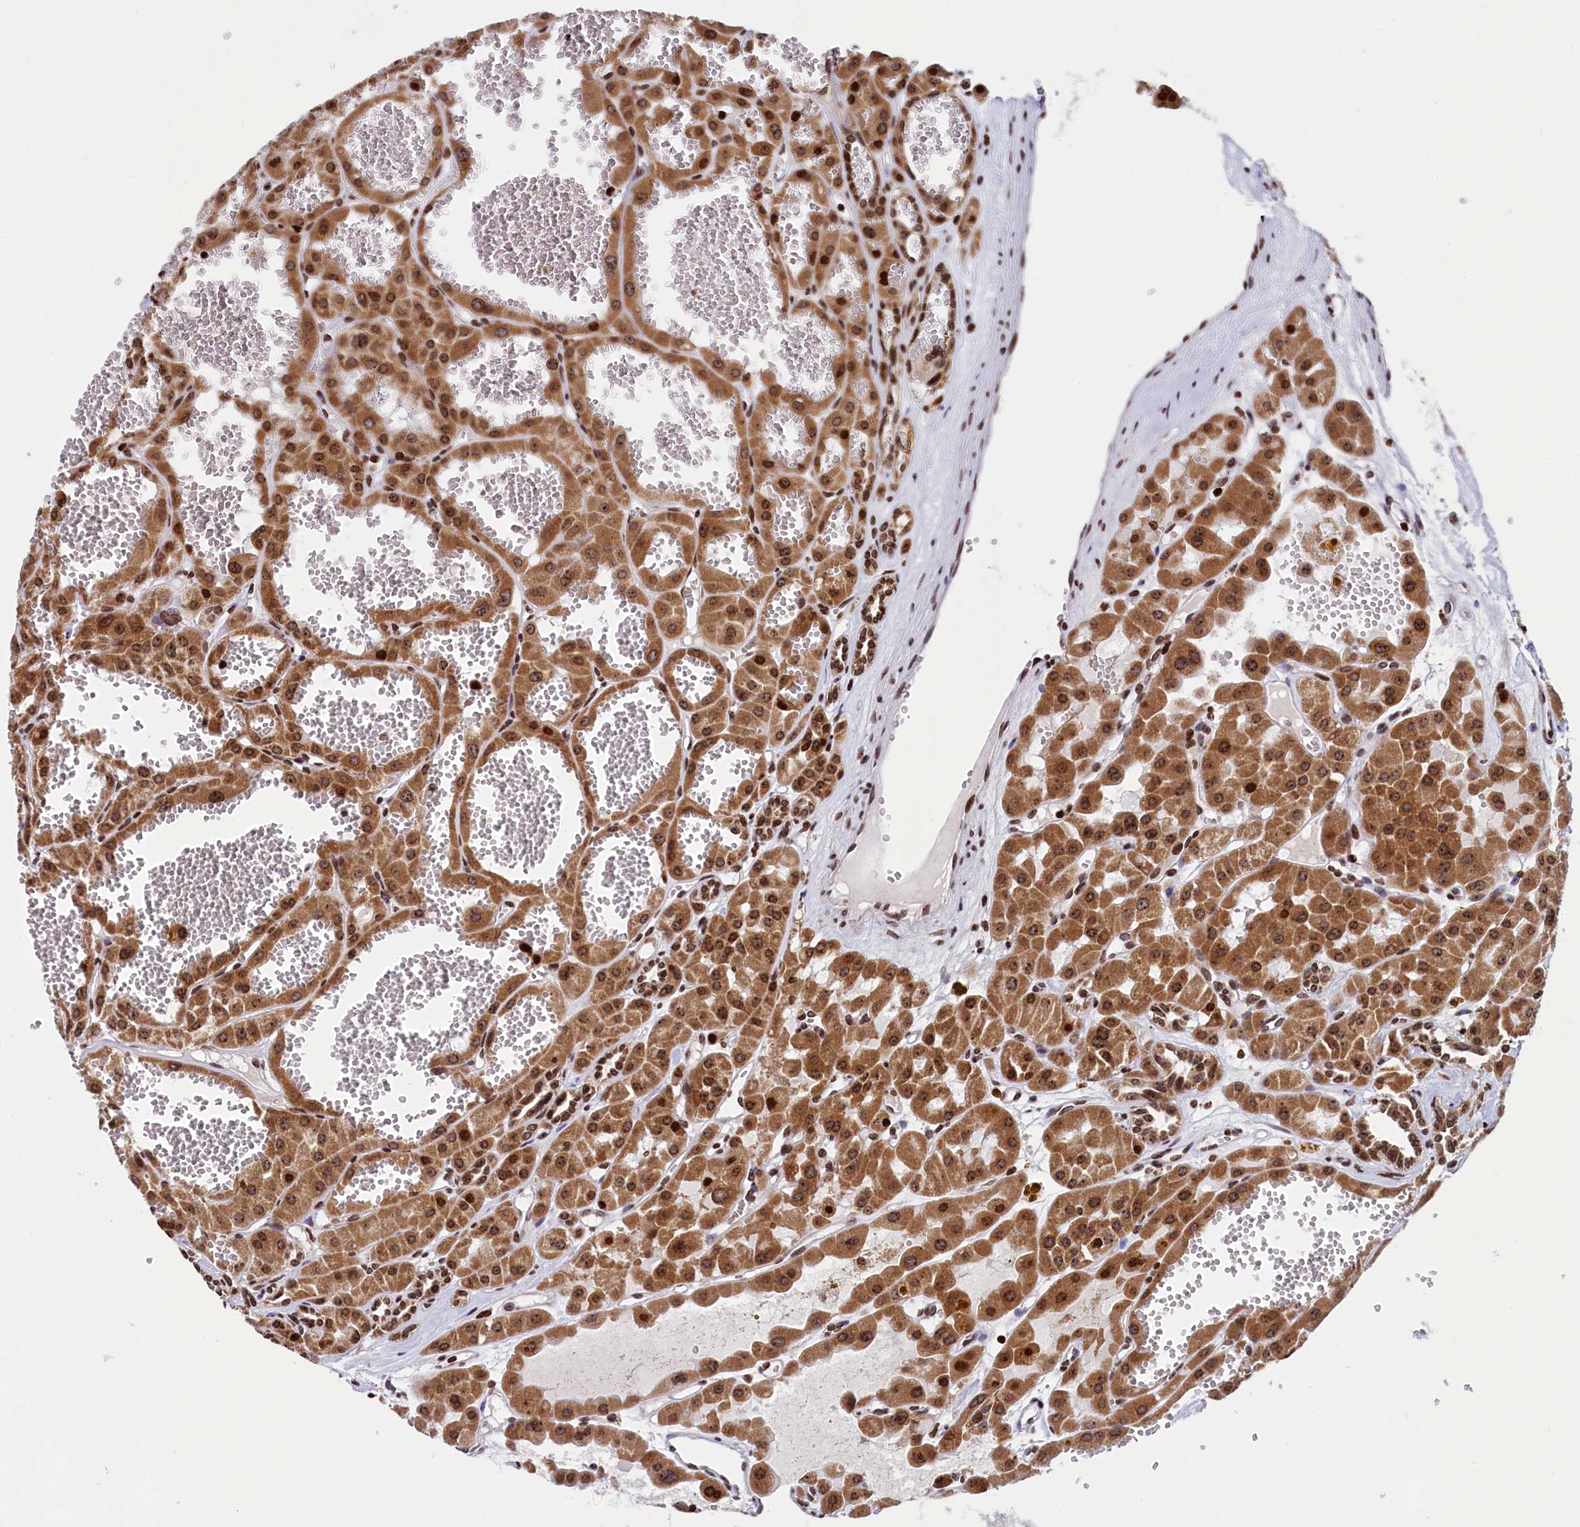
{"staining": {"intensity": "moderate", "quantity": ">75%", "location": "cytoplasmic/membranous,nuclear"}, "tissue": "renal cancer", "cell_type": "Tumor cells", "image_type": "cancer", "snomed": [{"axis": "morphology", "description": "Carcinoma, NOS"}, {"axis": "topography", "description": "Kidney"}], "caption": "Immunohistochemistry of renal carcinoma shows medium levels of moderate cytoplasmic/membranous and nuclear positivity in approximately >75% of tumor cells.", "gene": "TIMM29", "patient": {"sex": "female", "age": 75}}